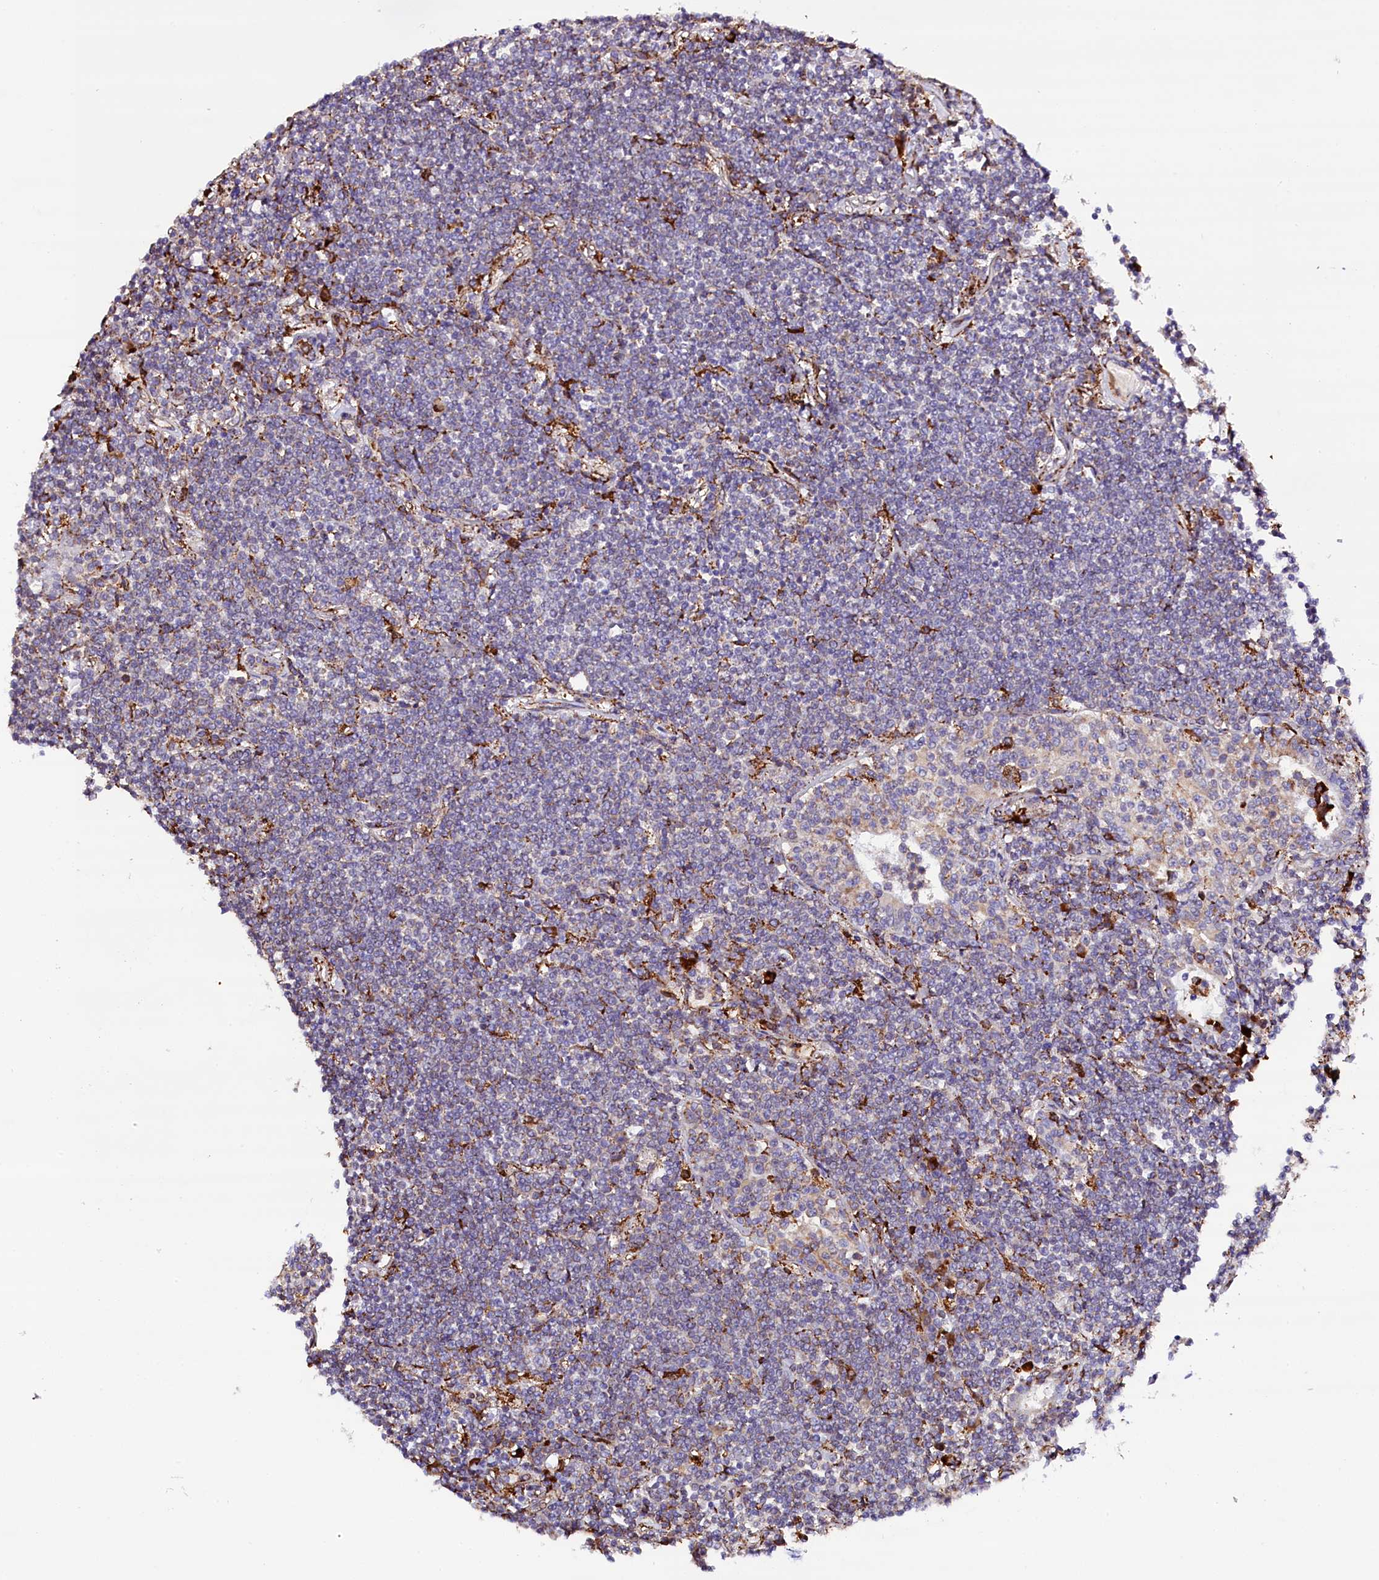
{"staining": {"intensity": "negative", "quantity": "none", "location": "none"}, "tissue": "lymphoma", "cell_type": "Tumor cells", "image_type": "cancer", "snomed": [{"axis": "morphology", "description": "Malignant lymphoma, non-Hodgkin's type, Low grade"}, {"axis": "topography", "description": "Lung"}], "caption": "Image shows no significant protein positivity in tumor cells of malignant lymphoma, non-Hodgkin's type (low-grade). (Stains: DAB (3,3'-diaminobenzidine) immunohistochemistry with hematoxylin counter stain, Microscopy: brightfield microscopy at high magnification).", "gene": "CMTR2", "patient": {"sex": "female", "age": 71}}